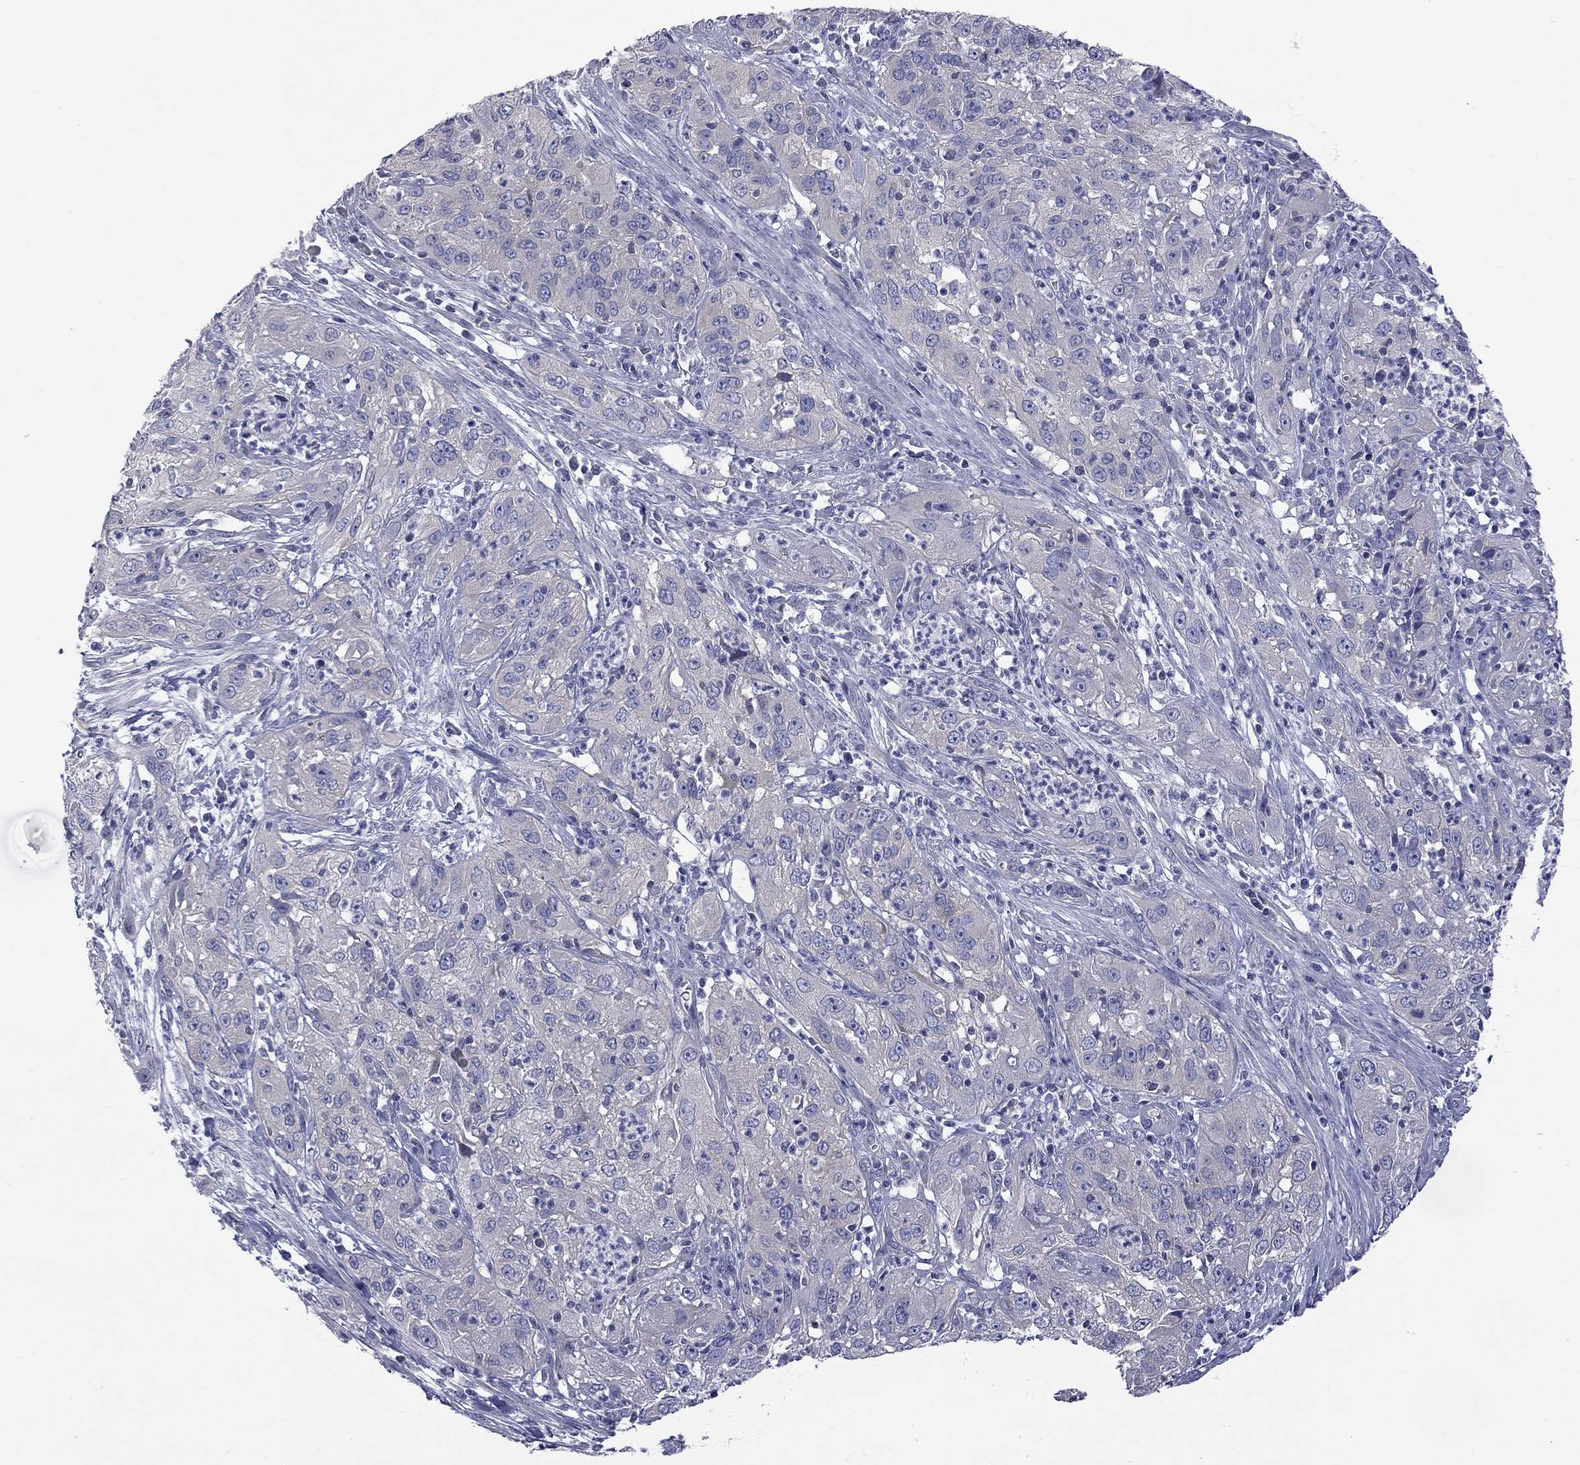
{"staining": {"intensity": "negative", "quantity": "none", "location": "none"}, "tissue": "cervical cancer", "cell_type": "Tumor cells", "image_type": "cancer", "snomed": [{"axis": "morphology", "description": "Squamous cell carcinoma, NOS"}, {"axis": "topography", "description": "Cervix"}], "caption": "This is a photomicrograph of immunohistochemistry (IHC) staining of squamous cell carcinoma (cervical), which shows no positivity in tumor cells.", "gene": "ABCB4", "patient": {"sex": "female", "age": 32}}